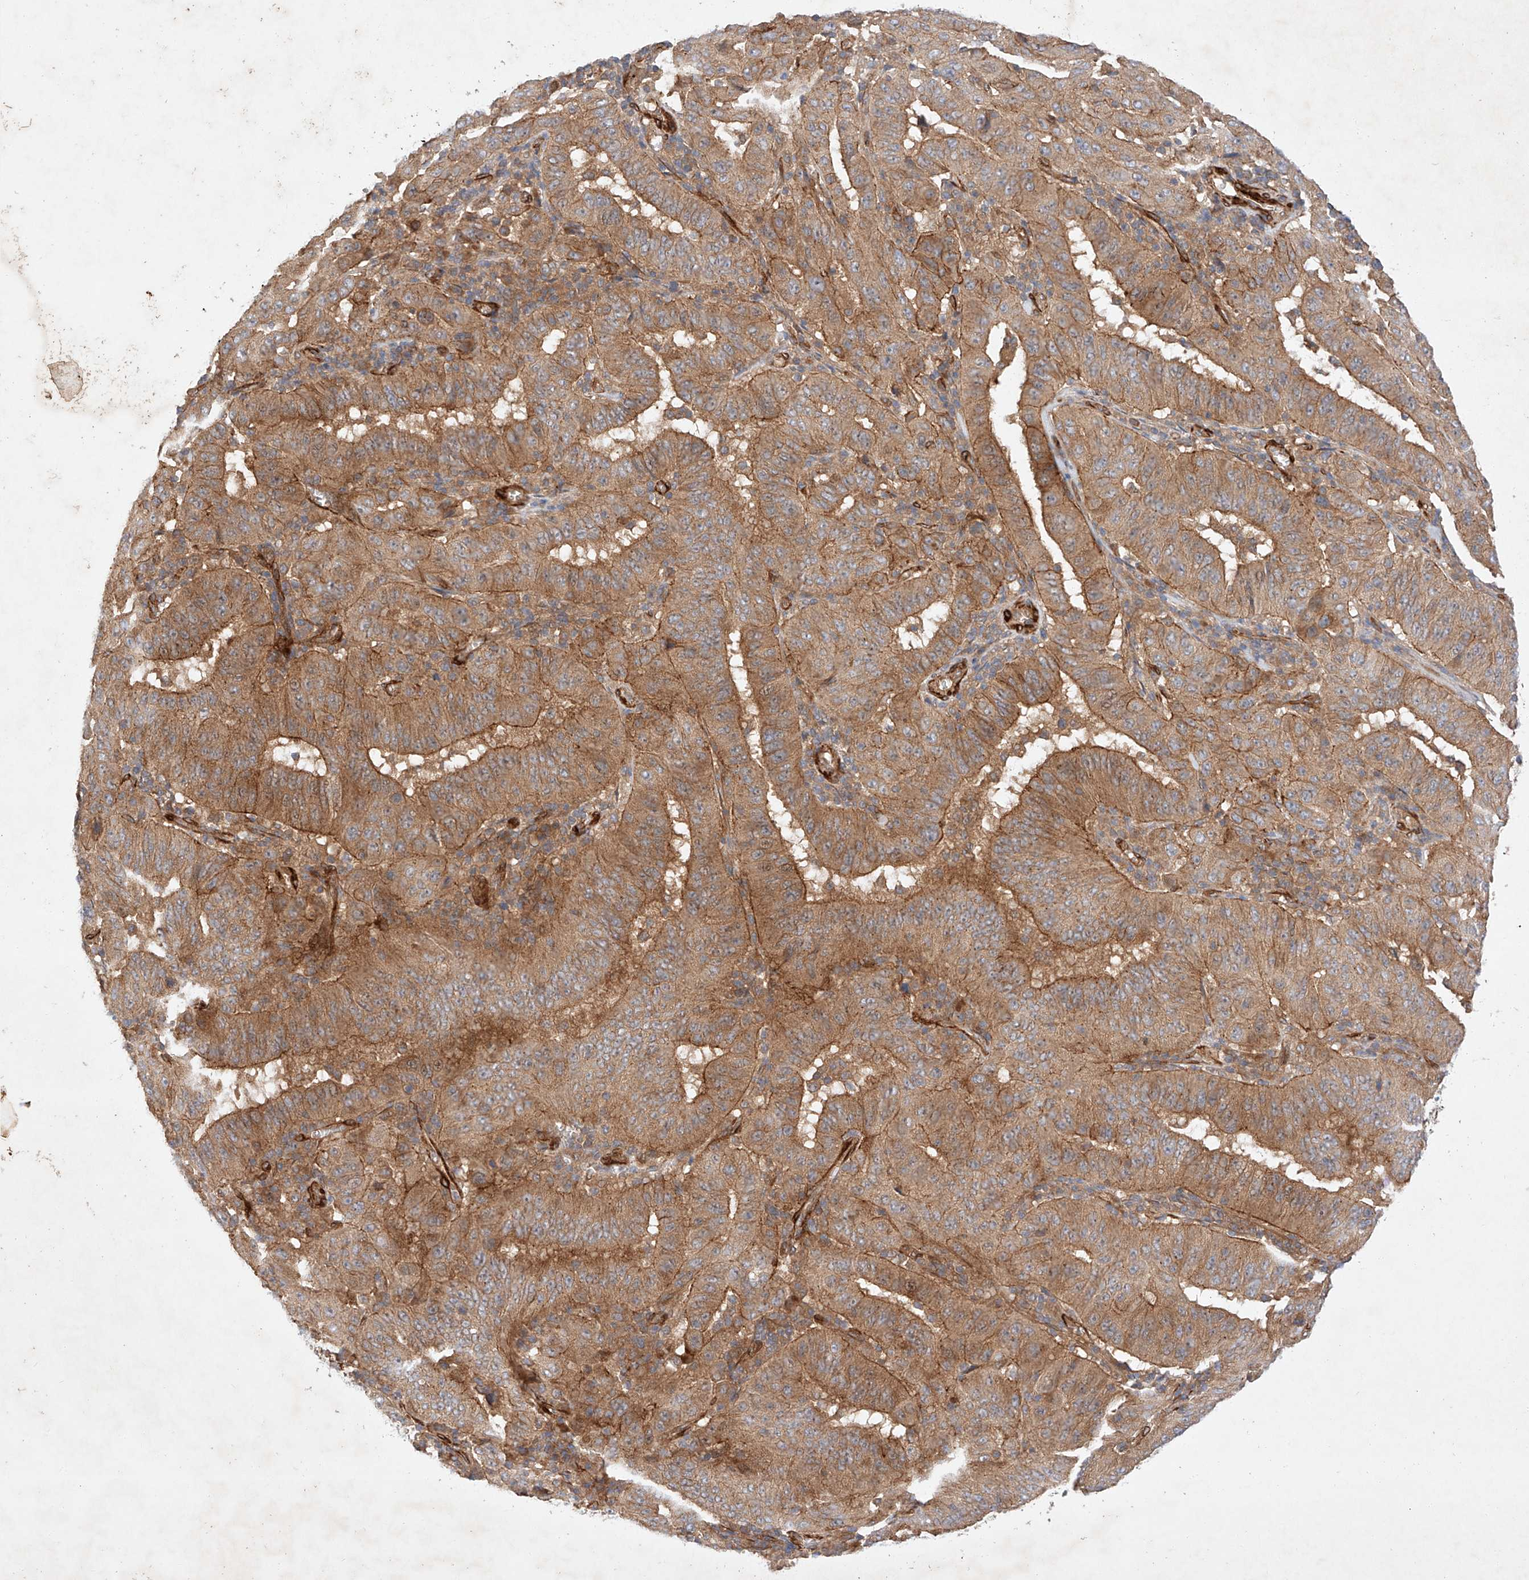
{"staining": {"intensity": "moderate", "quantity": ">75%", "location": "cytoplasmic/membranous"}, "tissue": "pancreatic cancer", "cell_type": "Tumor cells", "image_type": "cancer", "snomed": [{"axis": "morphology", "description": "Adenocarcinoma, NOS"}, {"axis": "topography", "description": "Pancreas"}], "caption": "High-power microscopy captured an IHC histopathology image of adenocarcinoma (pancreatic), revealing moderate cytoplasmic/membranous positivity in about >75% of tumor cells. The staining was performed using DAB (3,3'-diaminobenzidine) to visualize the protein expression in brown, while the nuclei were stained in blue with hematoxylin (Magnification: 20x).", "gene": "RAB23", "patient": {"sex": "male", "age": 63}}